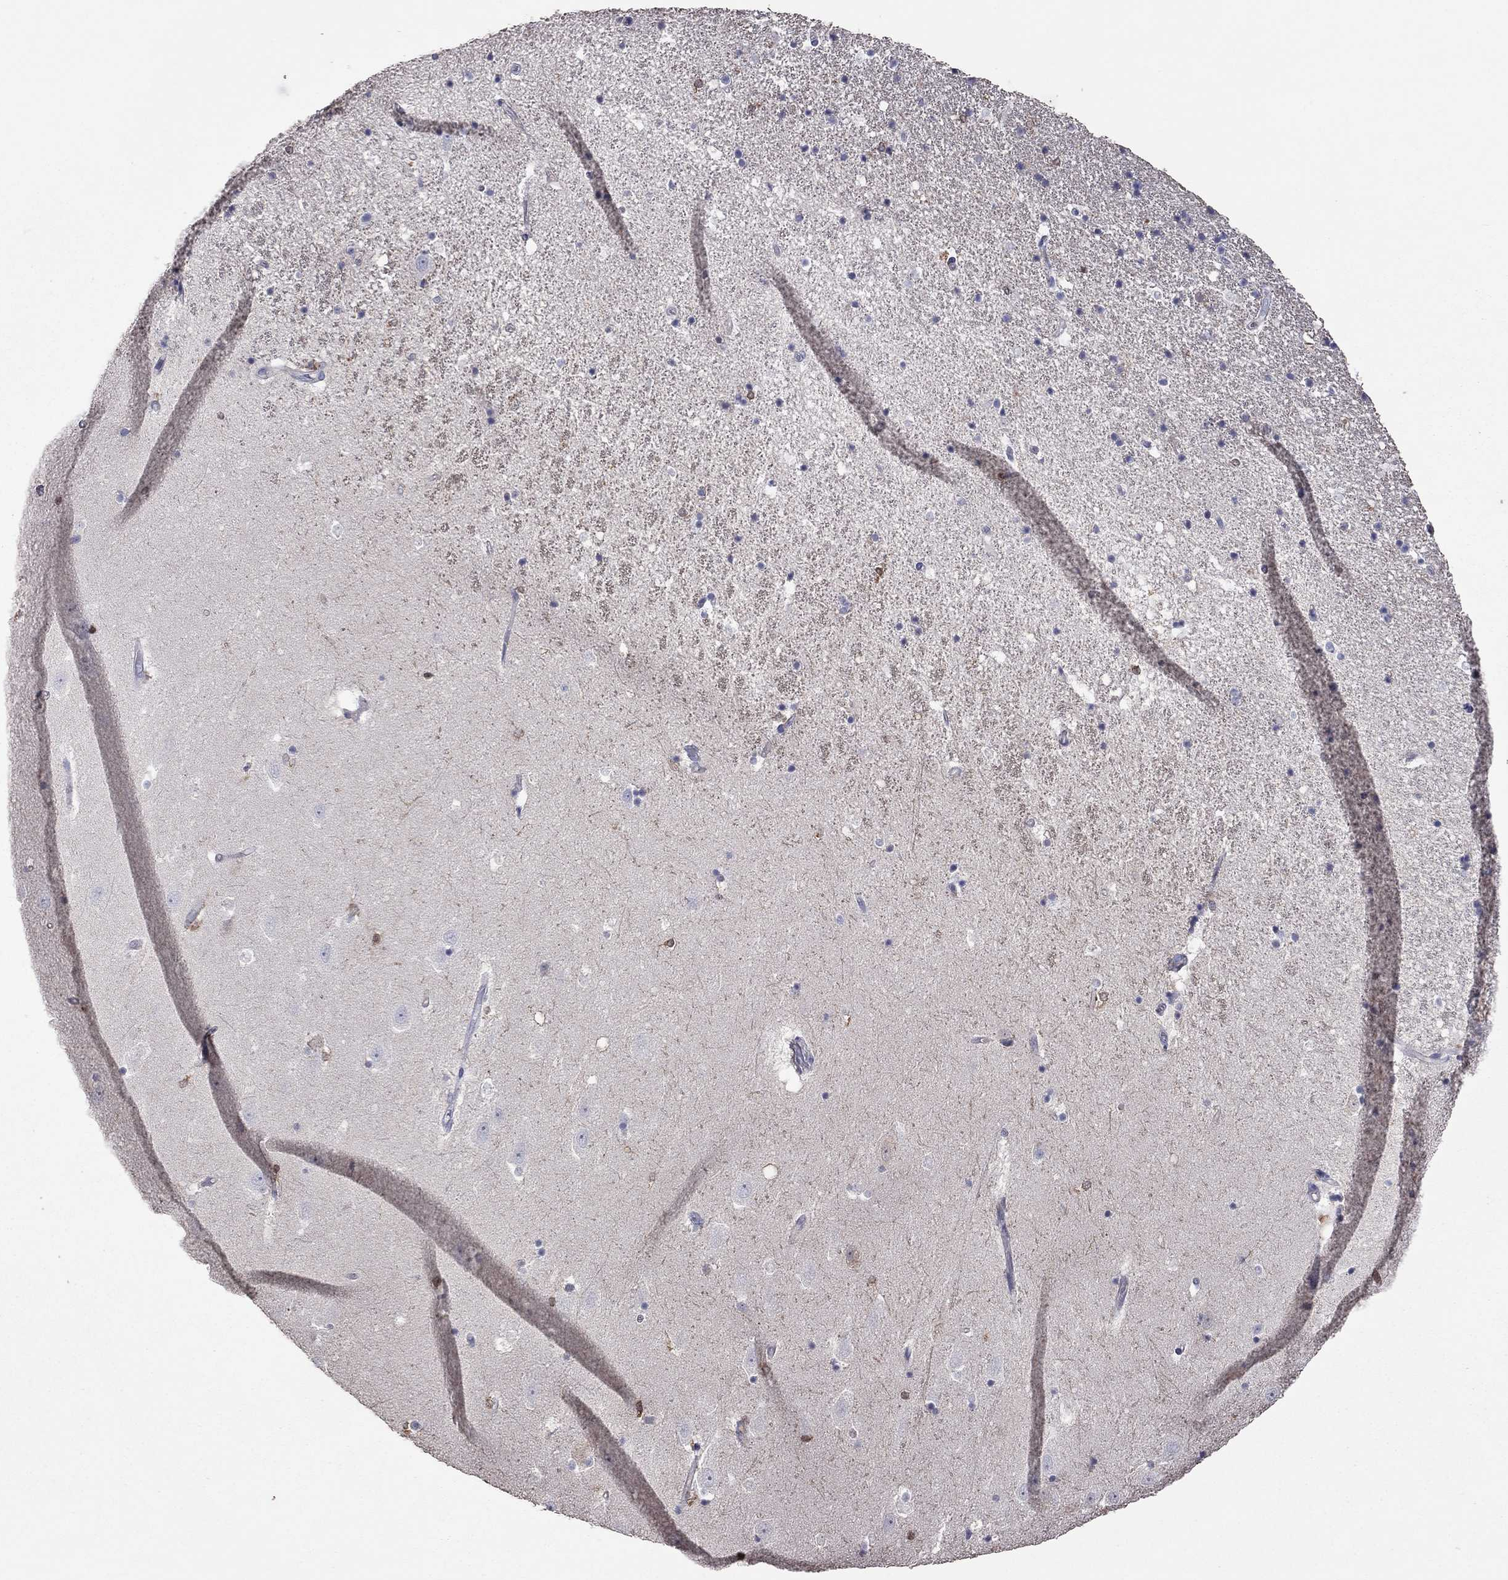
{"staining": {"intensity": "moderate", "quantity": "<25%", "location": "cytoplasmic/membranous"}, "tissue": "hippocampus", "cell_type": "Glial cells", "image_type": "normal", "snomed": [{"axis": "morphology", "description": "Normal tissue, NOS"}, {"axis": "topography", "description": "Hippocampus"}], "caption": "Moderate cytoplasmic/membranous protein staining is appreciated in about <25% of glial cells in hippocampus. (DAB IHC with brightfield microscopy, high magnification).", "gene": "ENSG00000288520", "patient": {"sex": "male", "age": 49}}